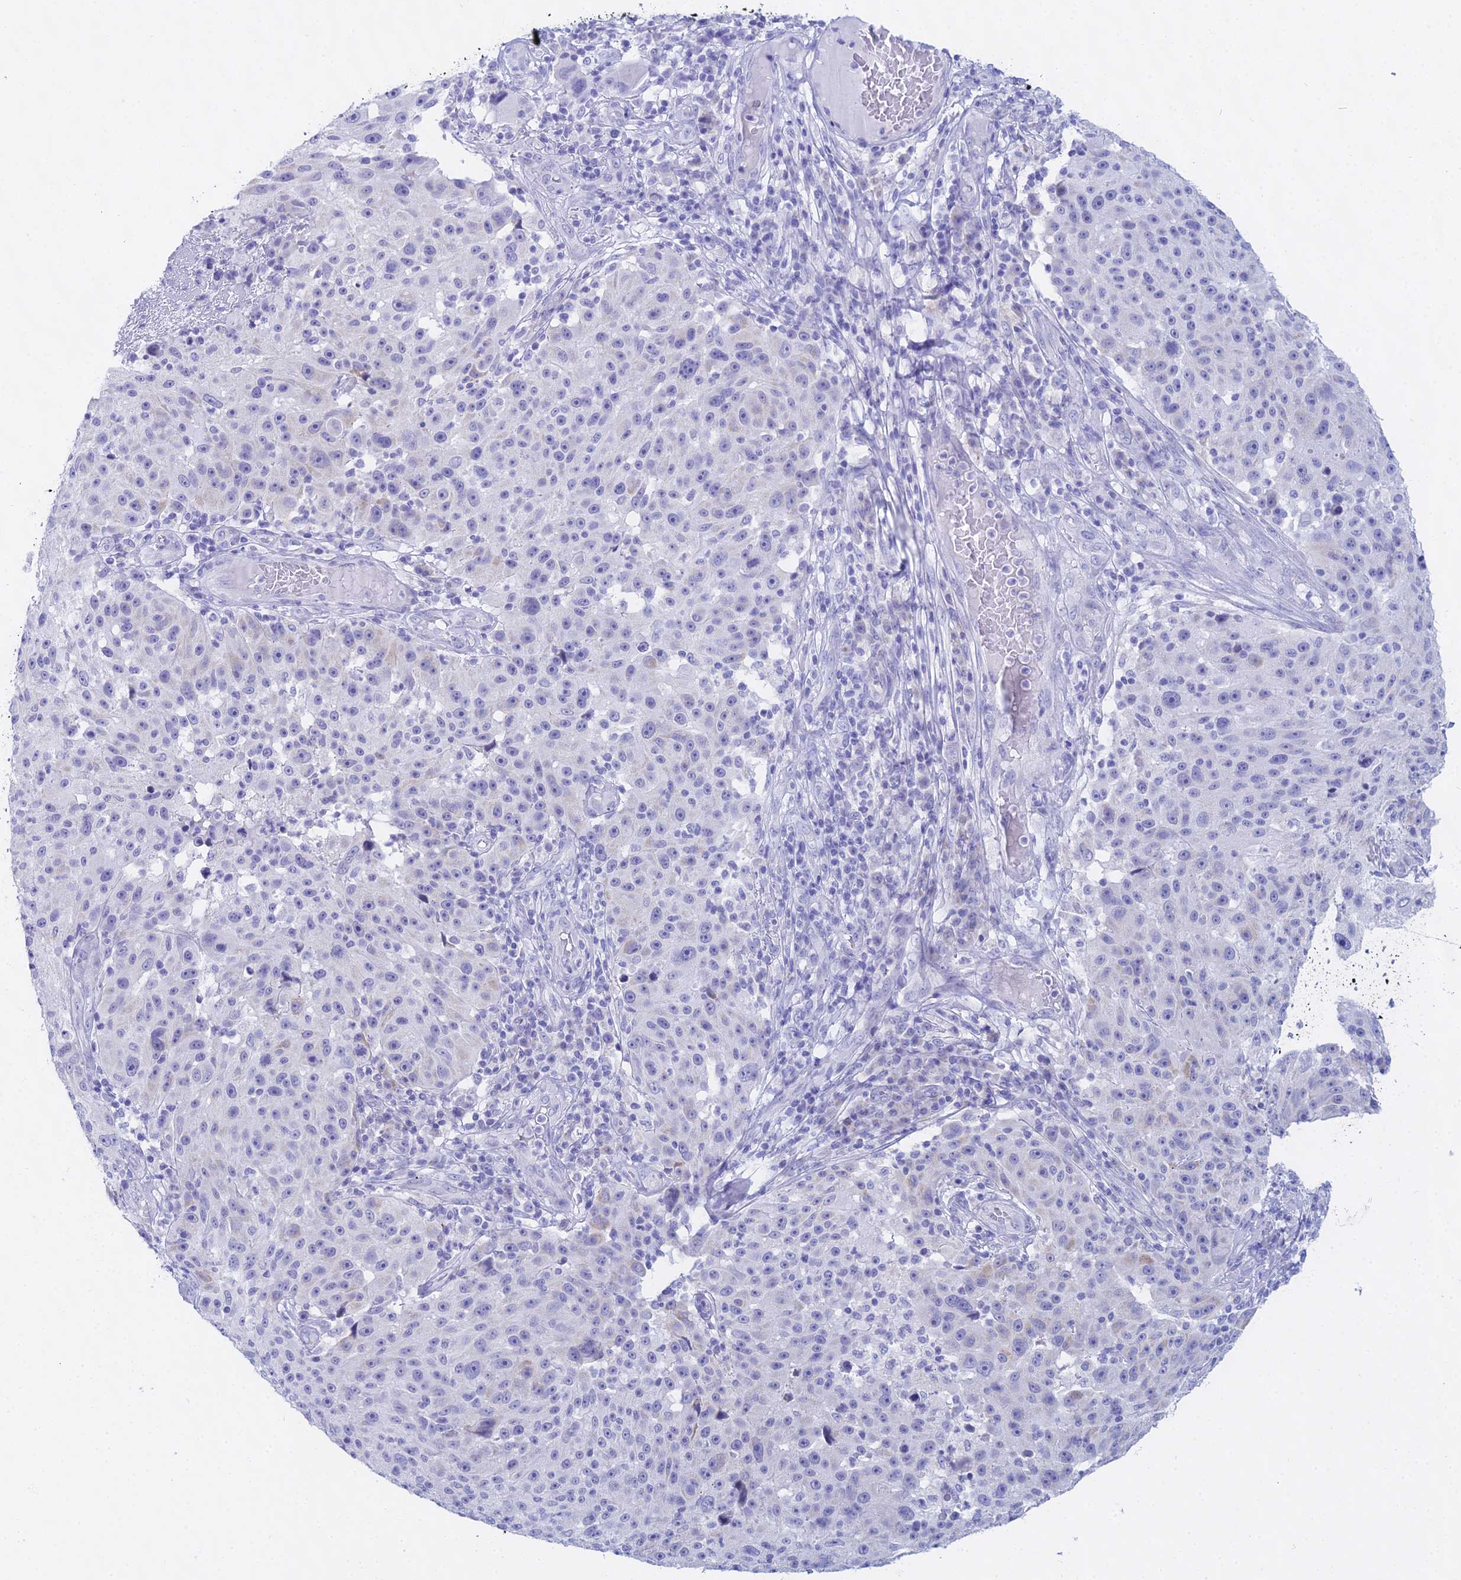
{"staining": {"intensity": "negative", "quantity": "none", "location": "none"}, "tissue": "melanoma", "cell_type": "Tumor cells", "image_type": "cancer", "snomed": [{"axis": "morphology", "description": "Malignant melanoma, NOS"}, {"axis": "topography", "description": "Skin"}], "caption": "Immunohistochemical staining of melanoma exhibits no significant positivity in tumor cells.", "gene": "CGB2", "patient": {"sex": "male", "age": 53}}